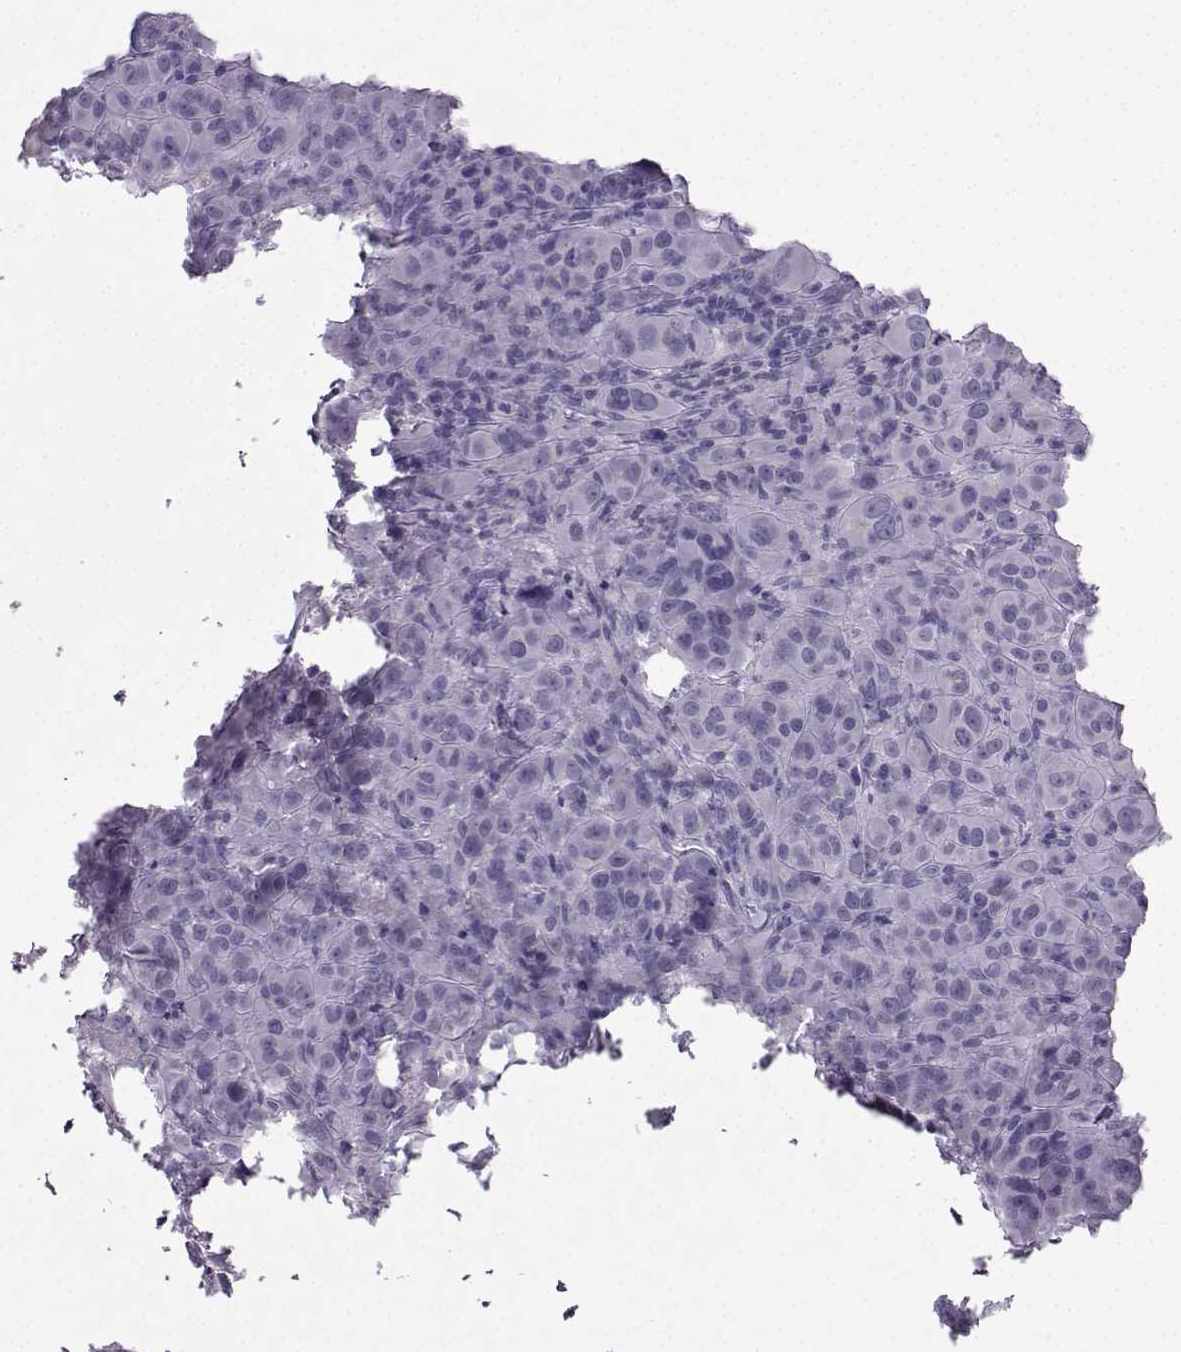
{"staining": {"intensity": "negative", "quantity": "none", "location": "none"}, "tissue": "melanoma", "cell_type": "Tumor cells", "image_type": "cancer", "snomed": [{"axis": "morphology", "description": "Malignant melanoma, NOS"}, {"axis": "topography", "description": "Skin"}], "caption": "This is an immunohistochemistry (IHC) image of melanoma. There is no expression in tumor cells.", "gene": "ZBTB8B", "patient": {"sex": "female", "age": 87}}